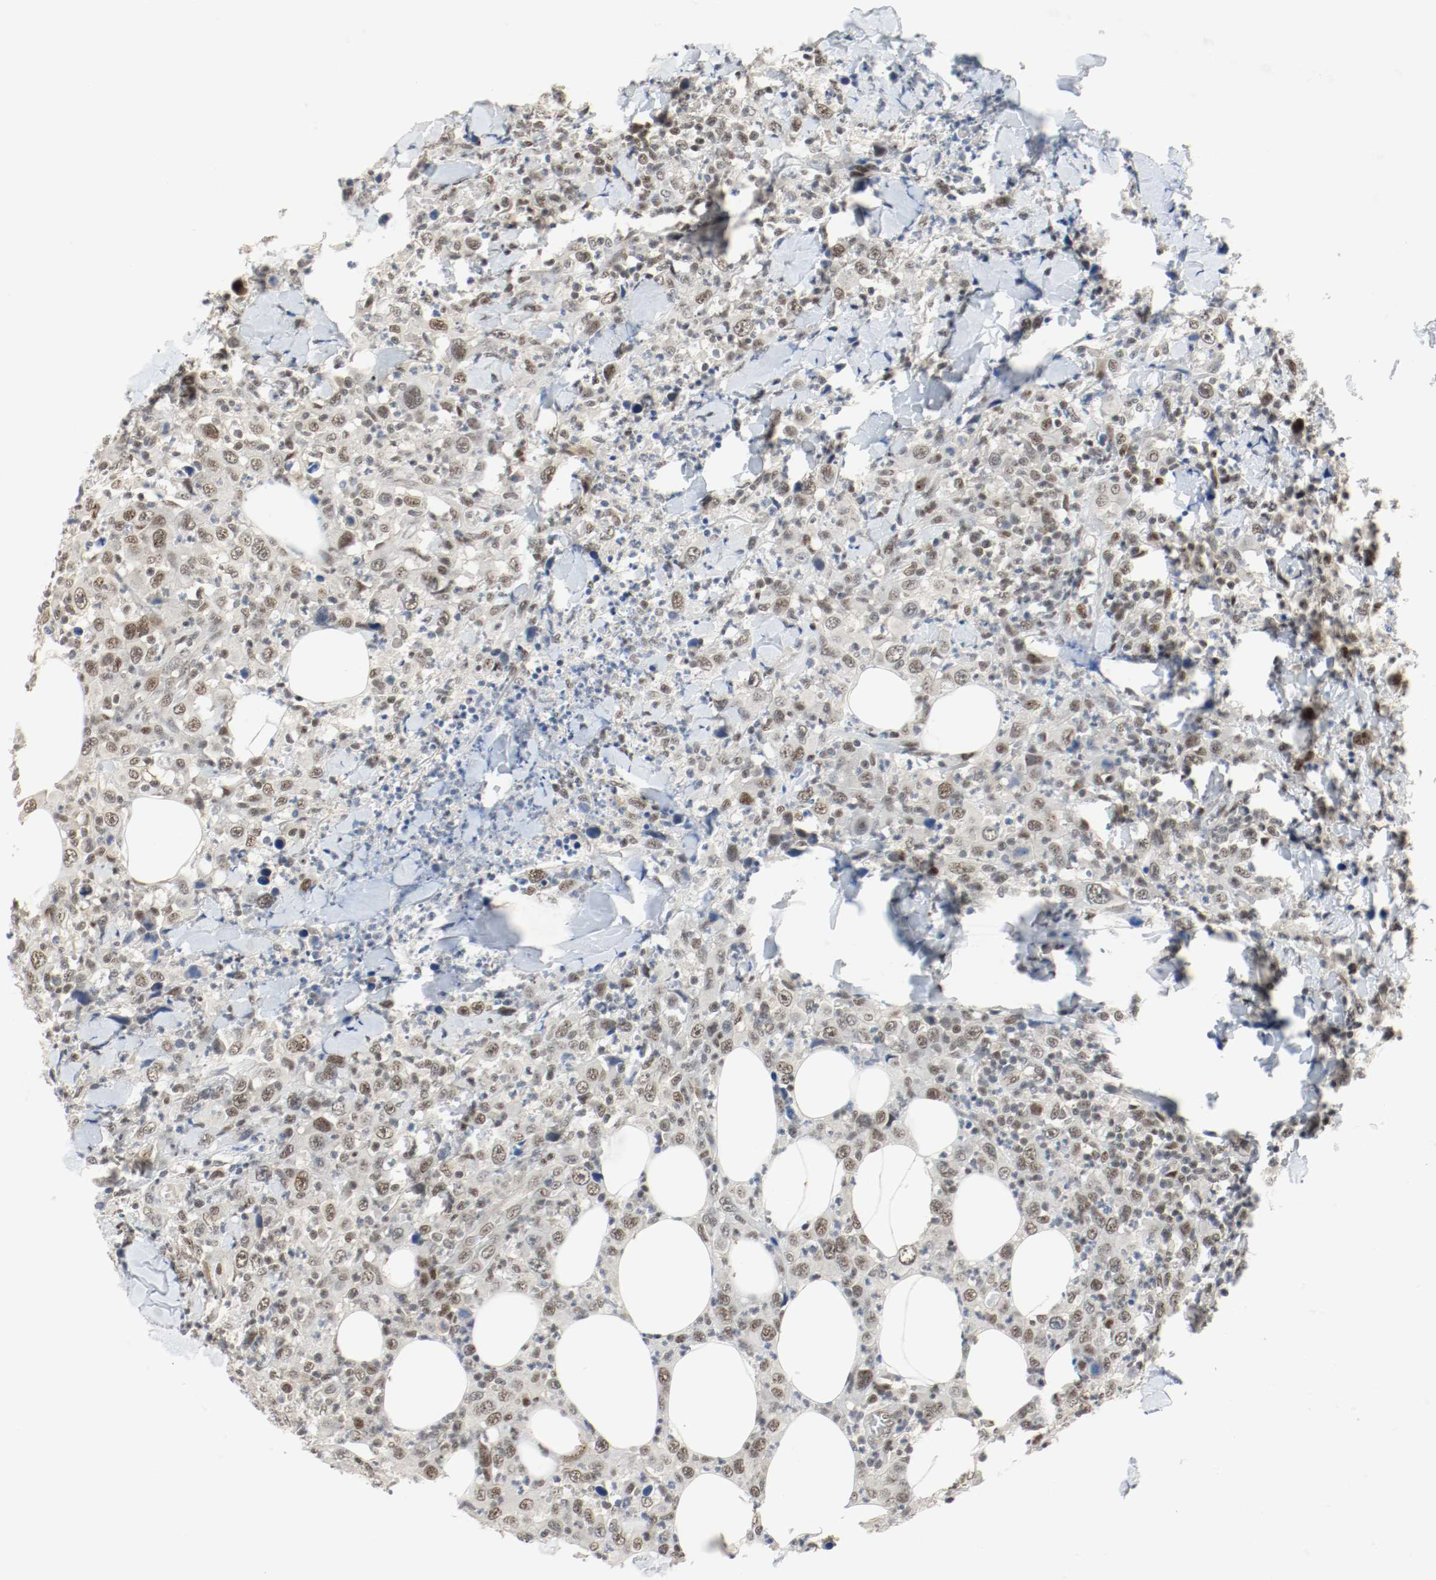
{"staining": {"intensity": "weak", "quantity": "25%-75%", "location": "nuclear"}, "tissue": "thyroid cancer", "cell_type": "Tumor cells", "image_type": "cancer", "snomed": [{"axis": "morphology", "description": "Carcinoma, NOS"}, {"axis": "topography", "description": "Thyroid gland"}], "caption": "Tumor cells display low levels of weak nuclear staining in approximately 25%-75% of cells in human carcinoma (thyroid).", "gene": "ASH1L", "patient": {"sex": "female", "age": 77}}